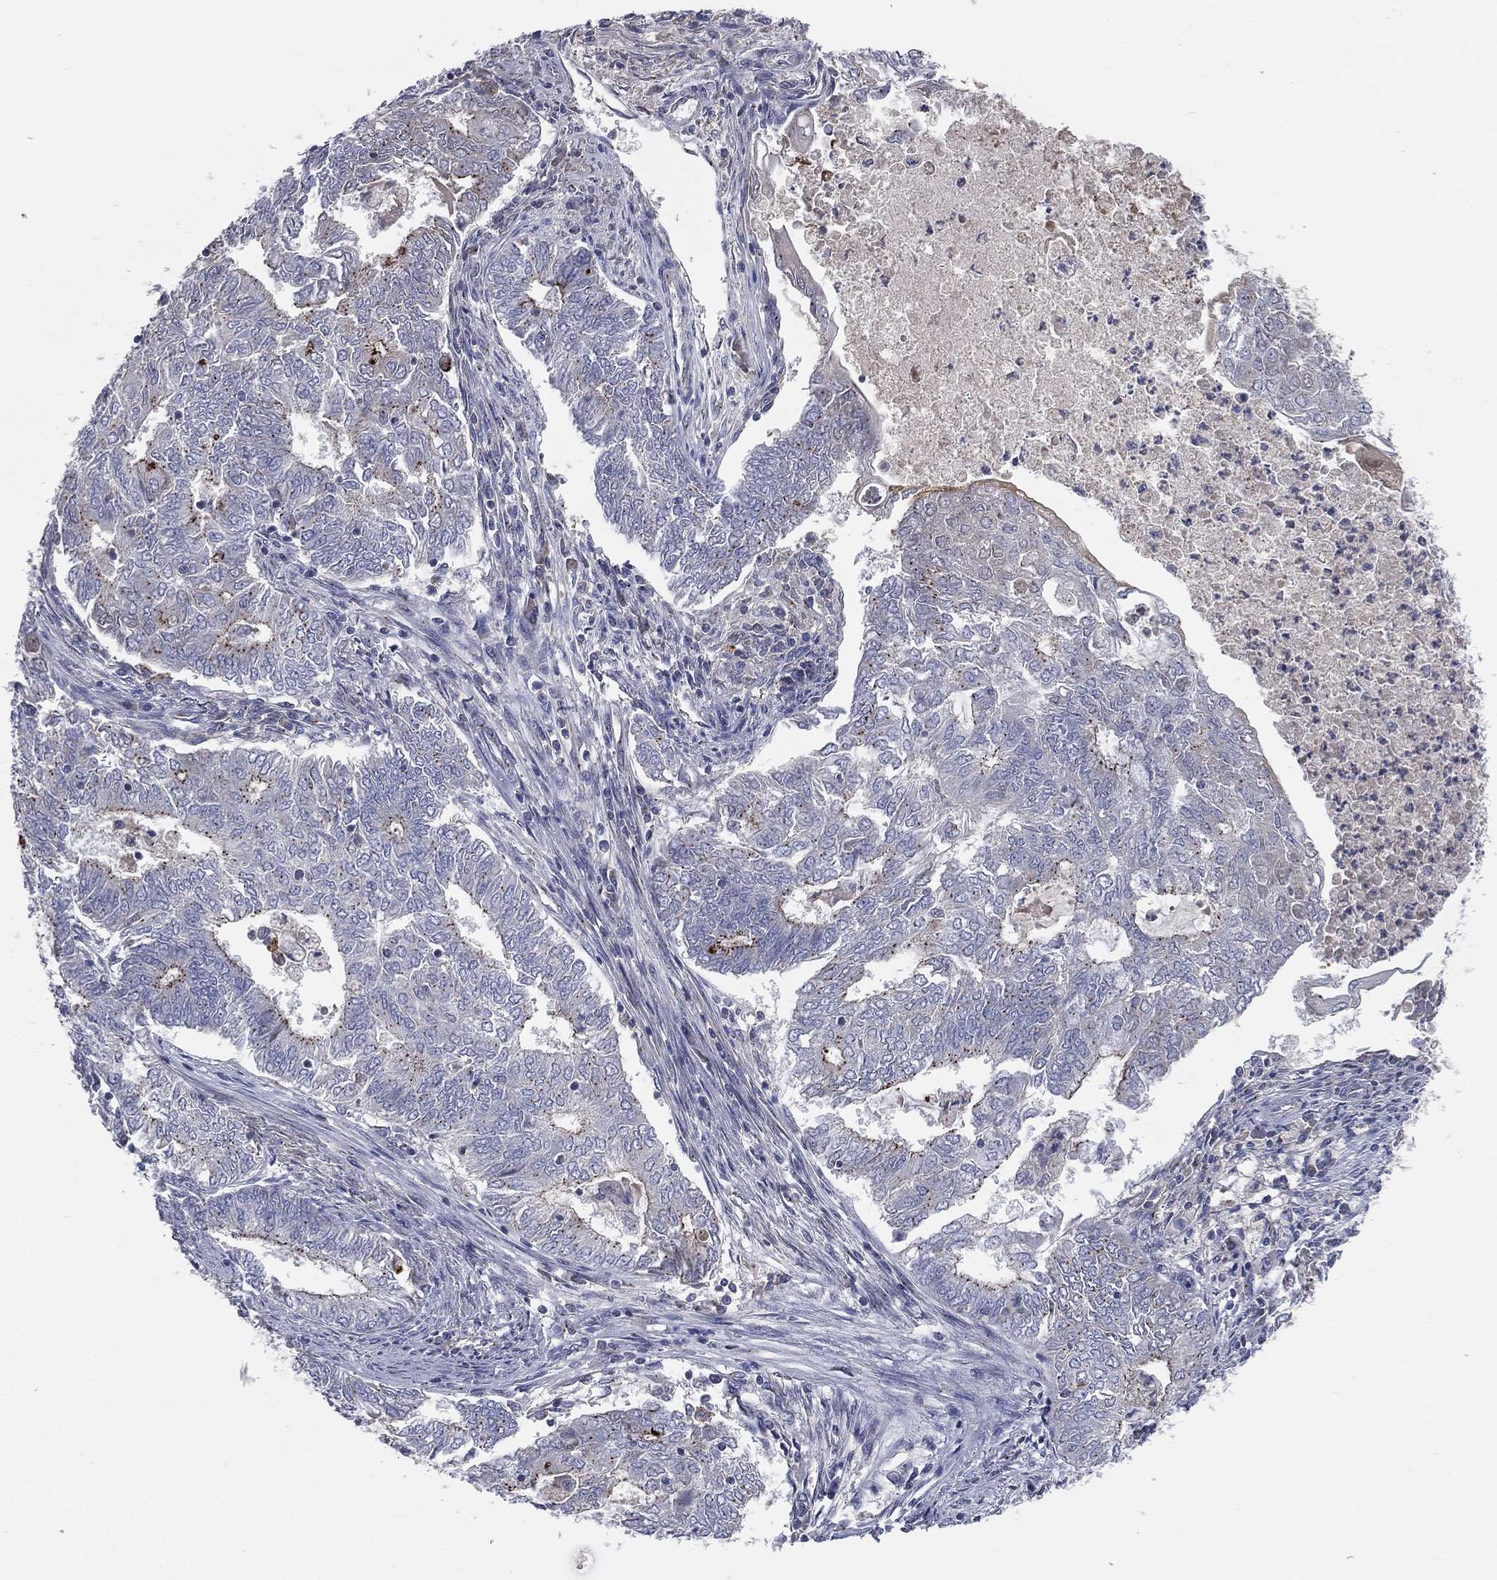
{"staining": {"intensity": "moderate", "quantity": "<25%", "location": "cytoplasmic/membranous"}, "tissue": "endometrial cancer", "cell_type": "Tumor cells", "image_type": "cancer", "snomed": [{"axis": "morphology", "description": "Adenocarcinoma, NOS"}, {"axis": "topography", "description": "Endometrium"}], "caption": "Human adenocarcinoma (endometrial) stained for a protein (brown) demonstrates moderate cytoplasmic/membranous positive positivity in about <25% of tumor cells.", "gene": "CROCC", "patient": {"sex": "female", "age": 62}}